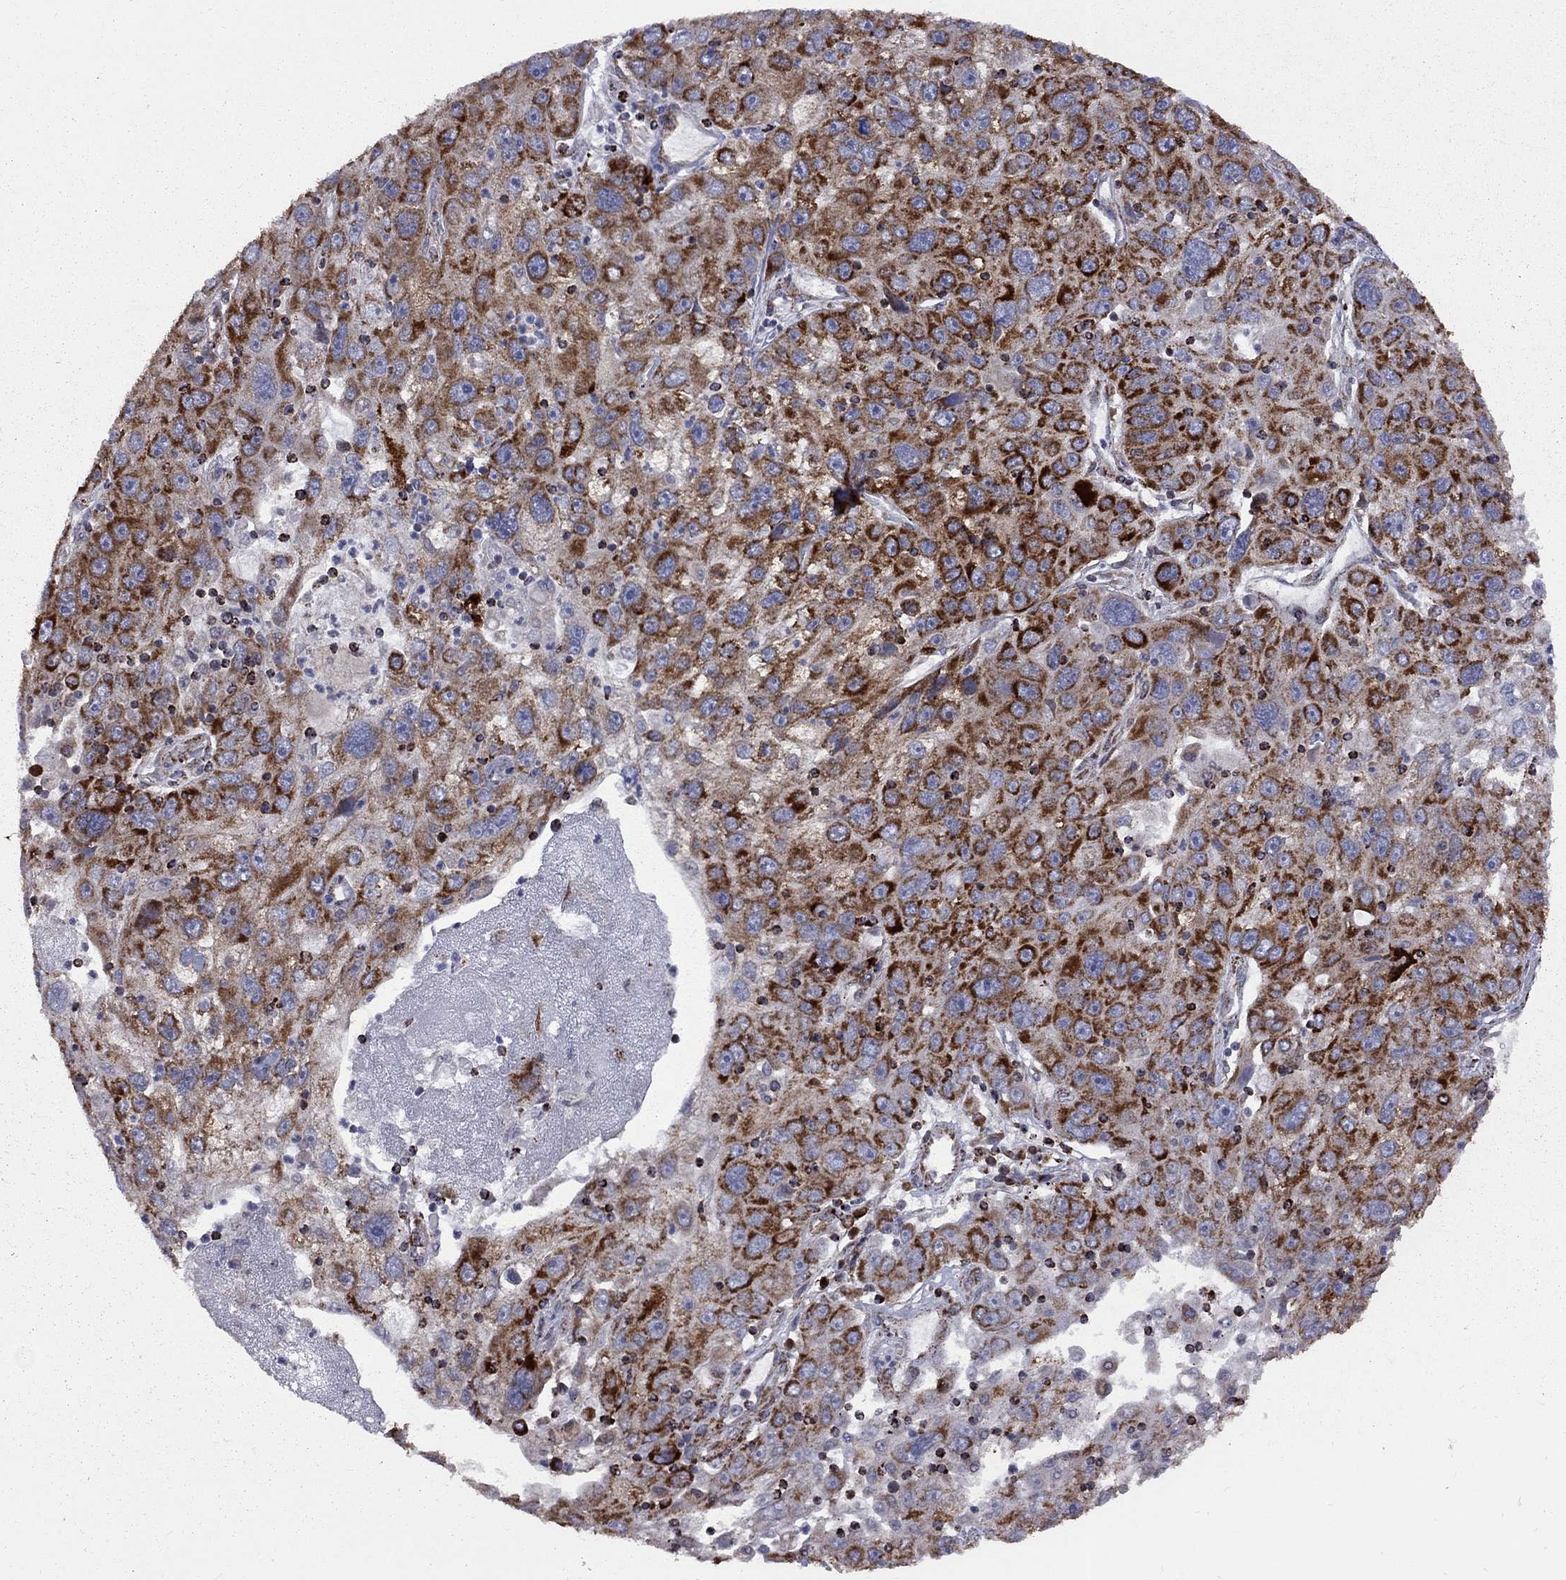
{"staining": {"intensity": "strong", "quantity": ">75%", "location": "cytoplasmic/membranous"}, "tissue": "stomach cancer", "cell_type": "Tumor cells", "image_type": "cancer", "snomed": [{"axis": "morphology", "description": "Adenocarcinoma, NOS"}, {"axis": "topography", "description": "Stomach"}], "caption": "Immunohistochemistry (DAB) staining of human stomach cancer reveals strong cytoplasmic/membranous protein expression in approximately >75% of tumor cells.", "gene": "CLPTM1", "patient": {"sex": "male", "age": 56}}